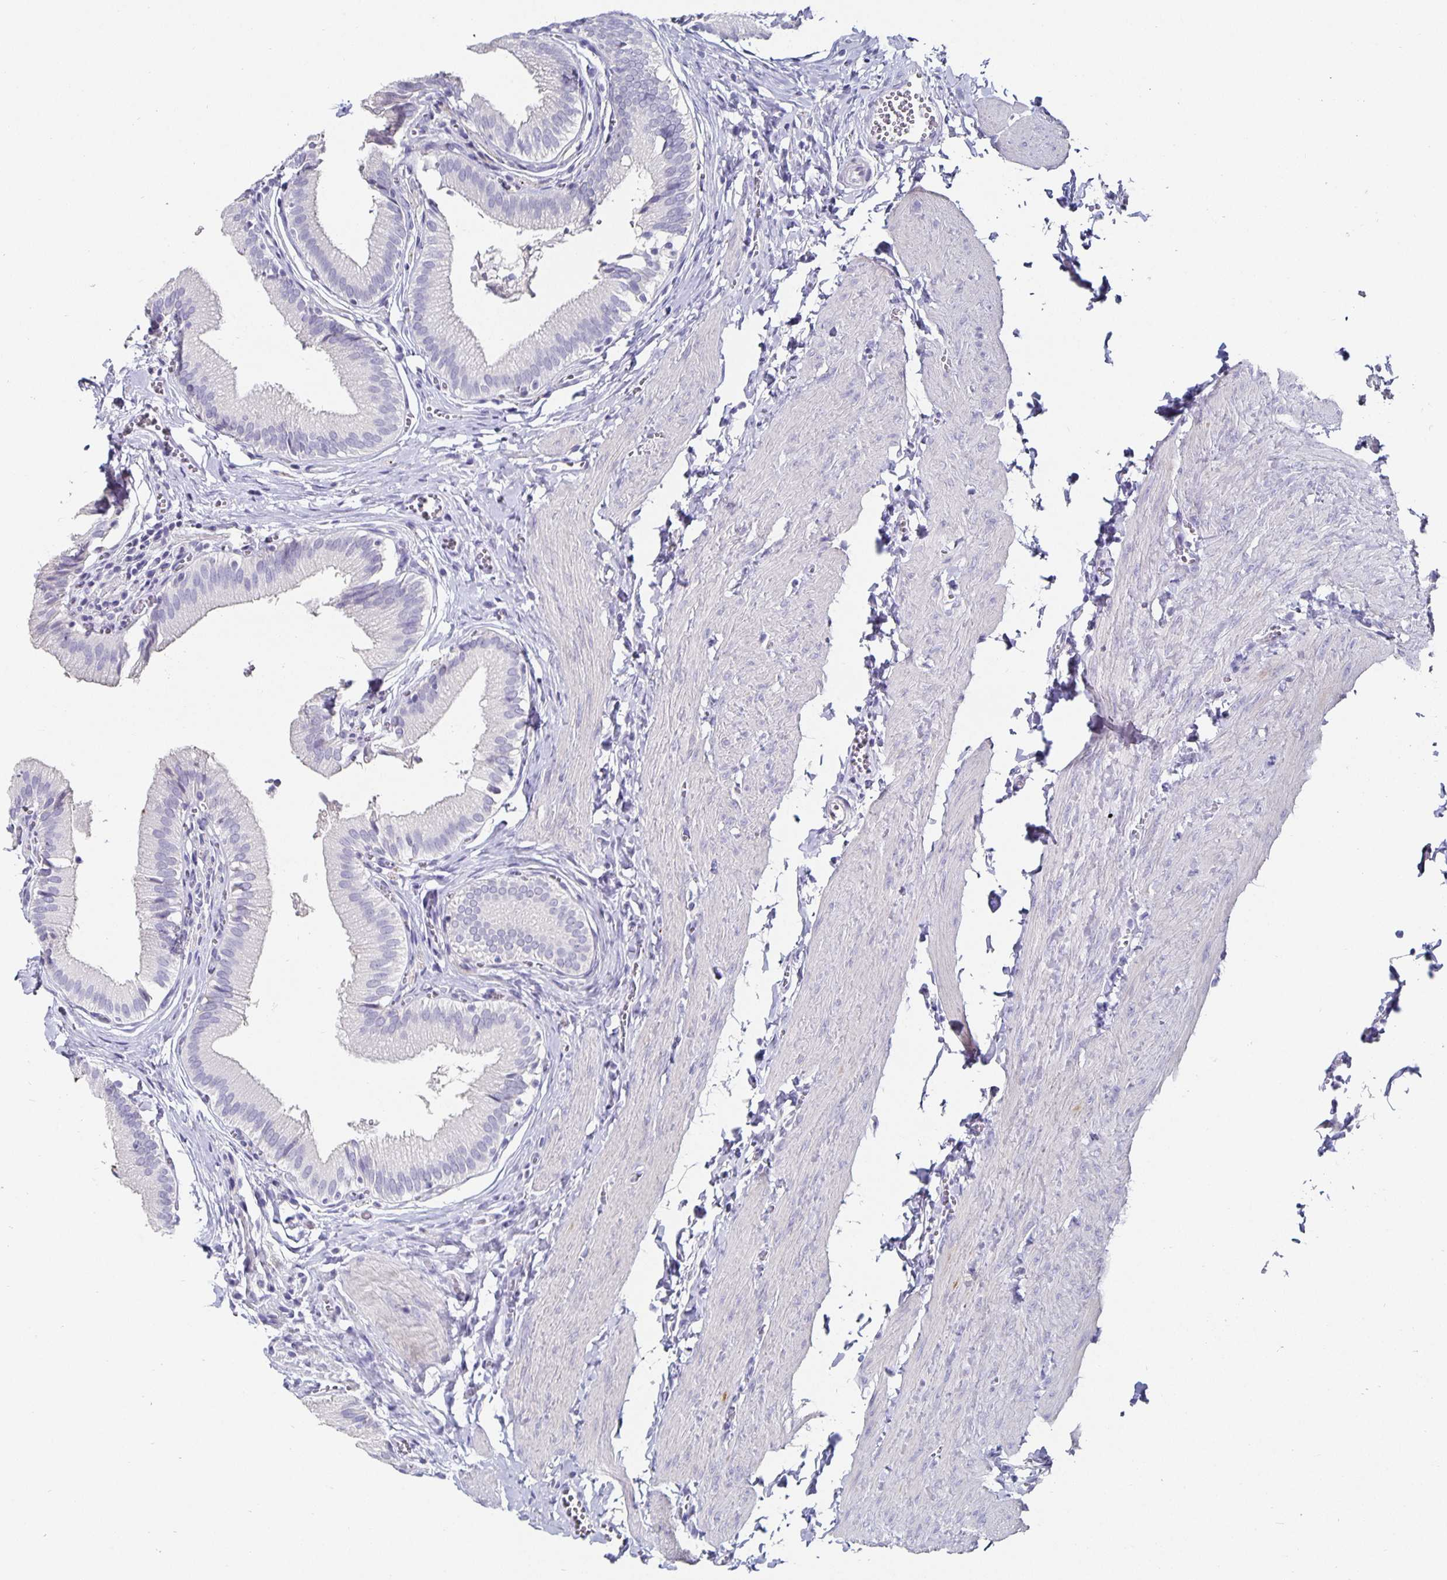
{"staining": {"intensity": "negative", "quantity": "none", "location": "none"}, "tissue": "gallbladder", "cell_type": "Glandular cells", "image_type": "normal", "snomed": [{"axis": "morphology", "description": "Normal tissue, NOS"}, {"axis": "topography", "description": "Gallbladder"}, {"axis": "topography", "description": "Peripheral nerve tissue"}], "caption": "This is an IHC micrograph of normal human gallbladder. There is no positivity in glandular cells.", "gene": "CHGA", "patient": {"sex": "male", "age": 17}}